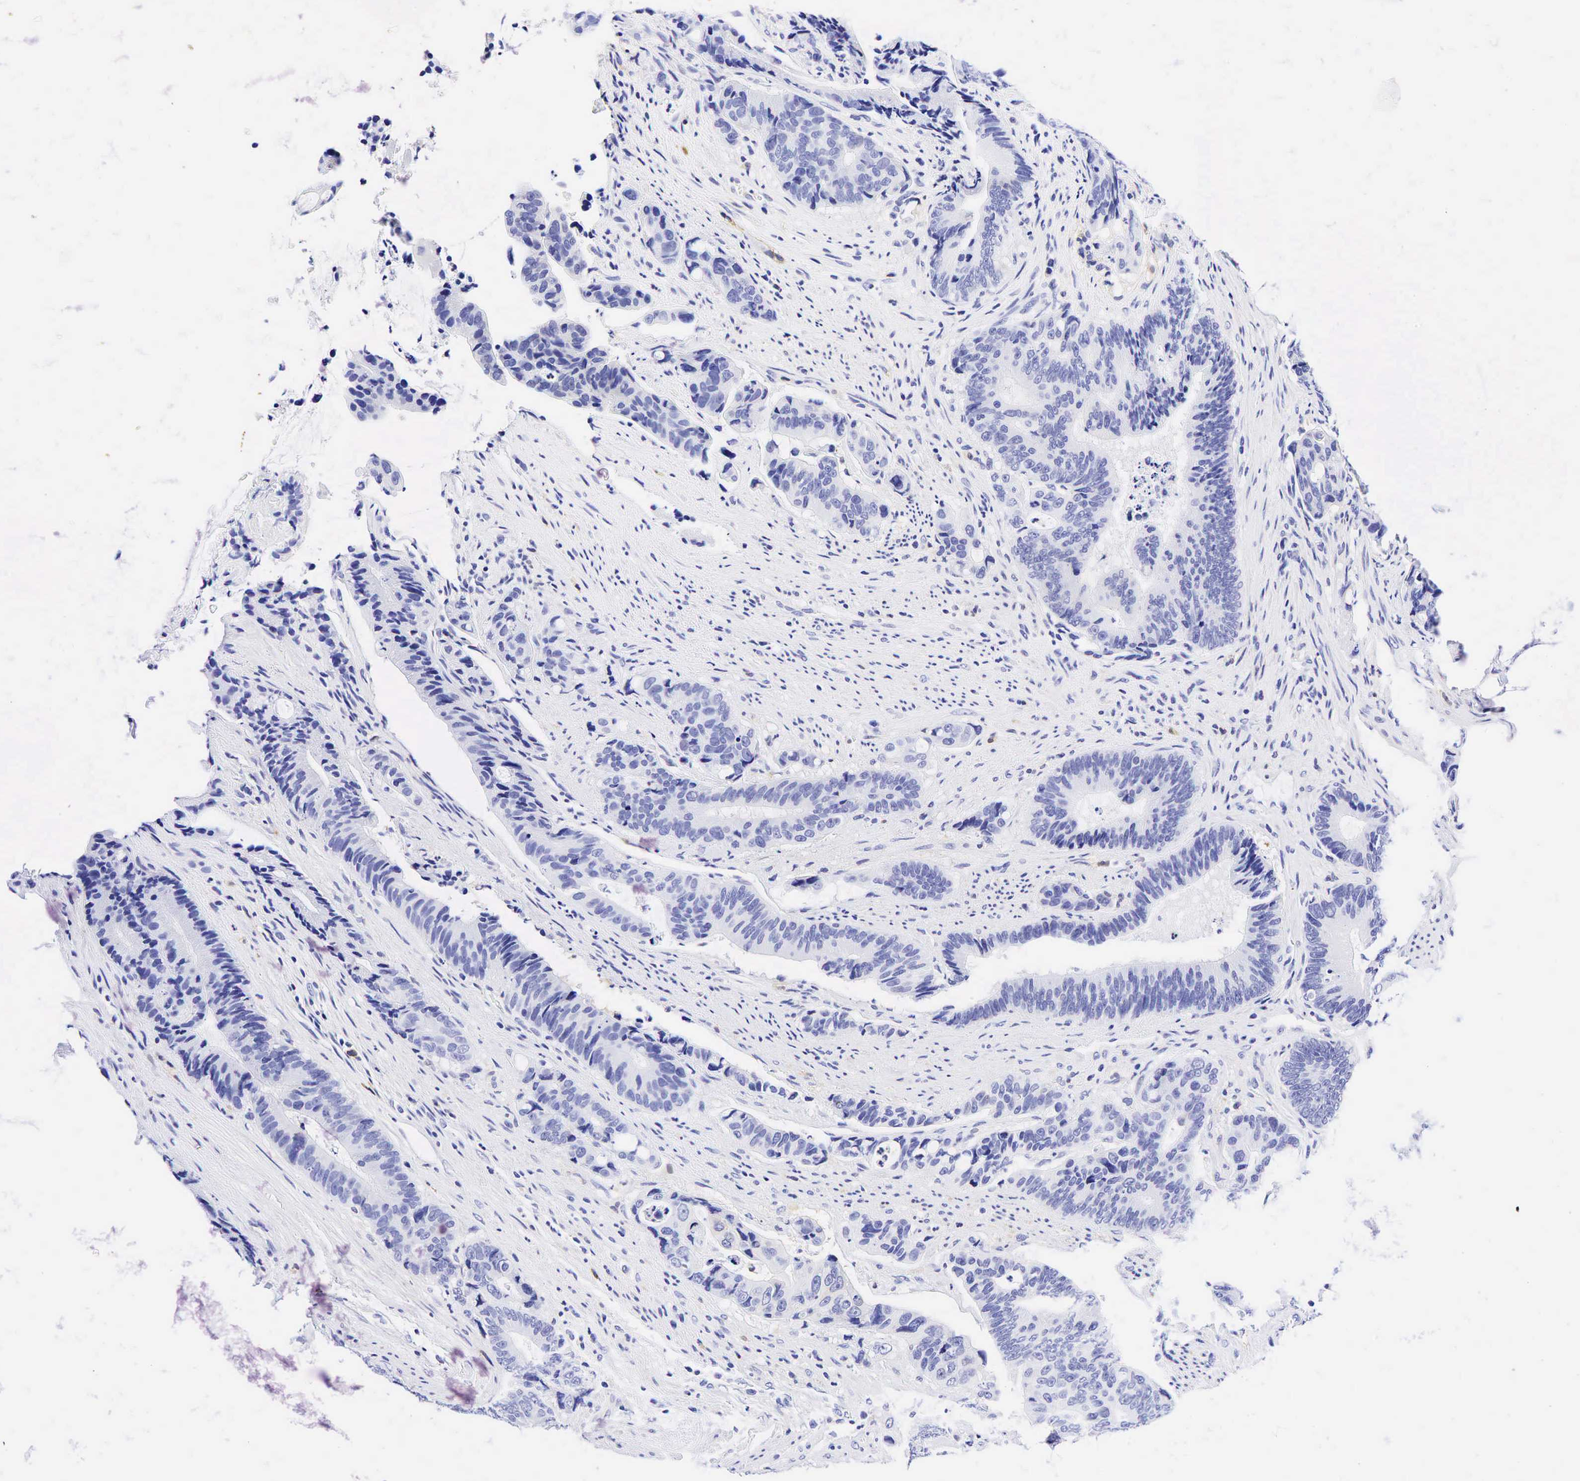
{"staining": {"intensity": "negative", "quantity": "none", "location": "none"}, "tissue": "colorectal cancer", "cell_type": "Tumor cells", "image_type": "cancer", "snomed": [{"axis": "morphology", "description": "Adenocarcinoma, NOS"}, {"axis": "topography", "description": "Colon"}], "caption": "This image is of colorectal adenocarcinoma stained with IHC to label a protein in brown with the nuclei are counter-stained blue. There is no staining in tumor cells. The staining is performed using DAB (3,3'-diaminobenzidine) brown chromogen with nuclei counter-stained in using hematoxylin.", "gene": "TNFRSF8", "patient": {"sex": "male", "age": 56}}